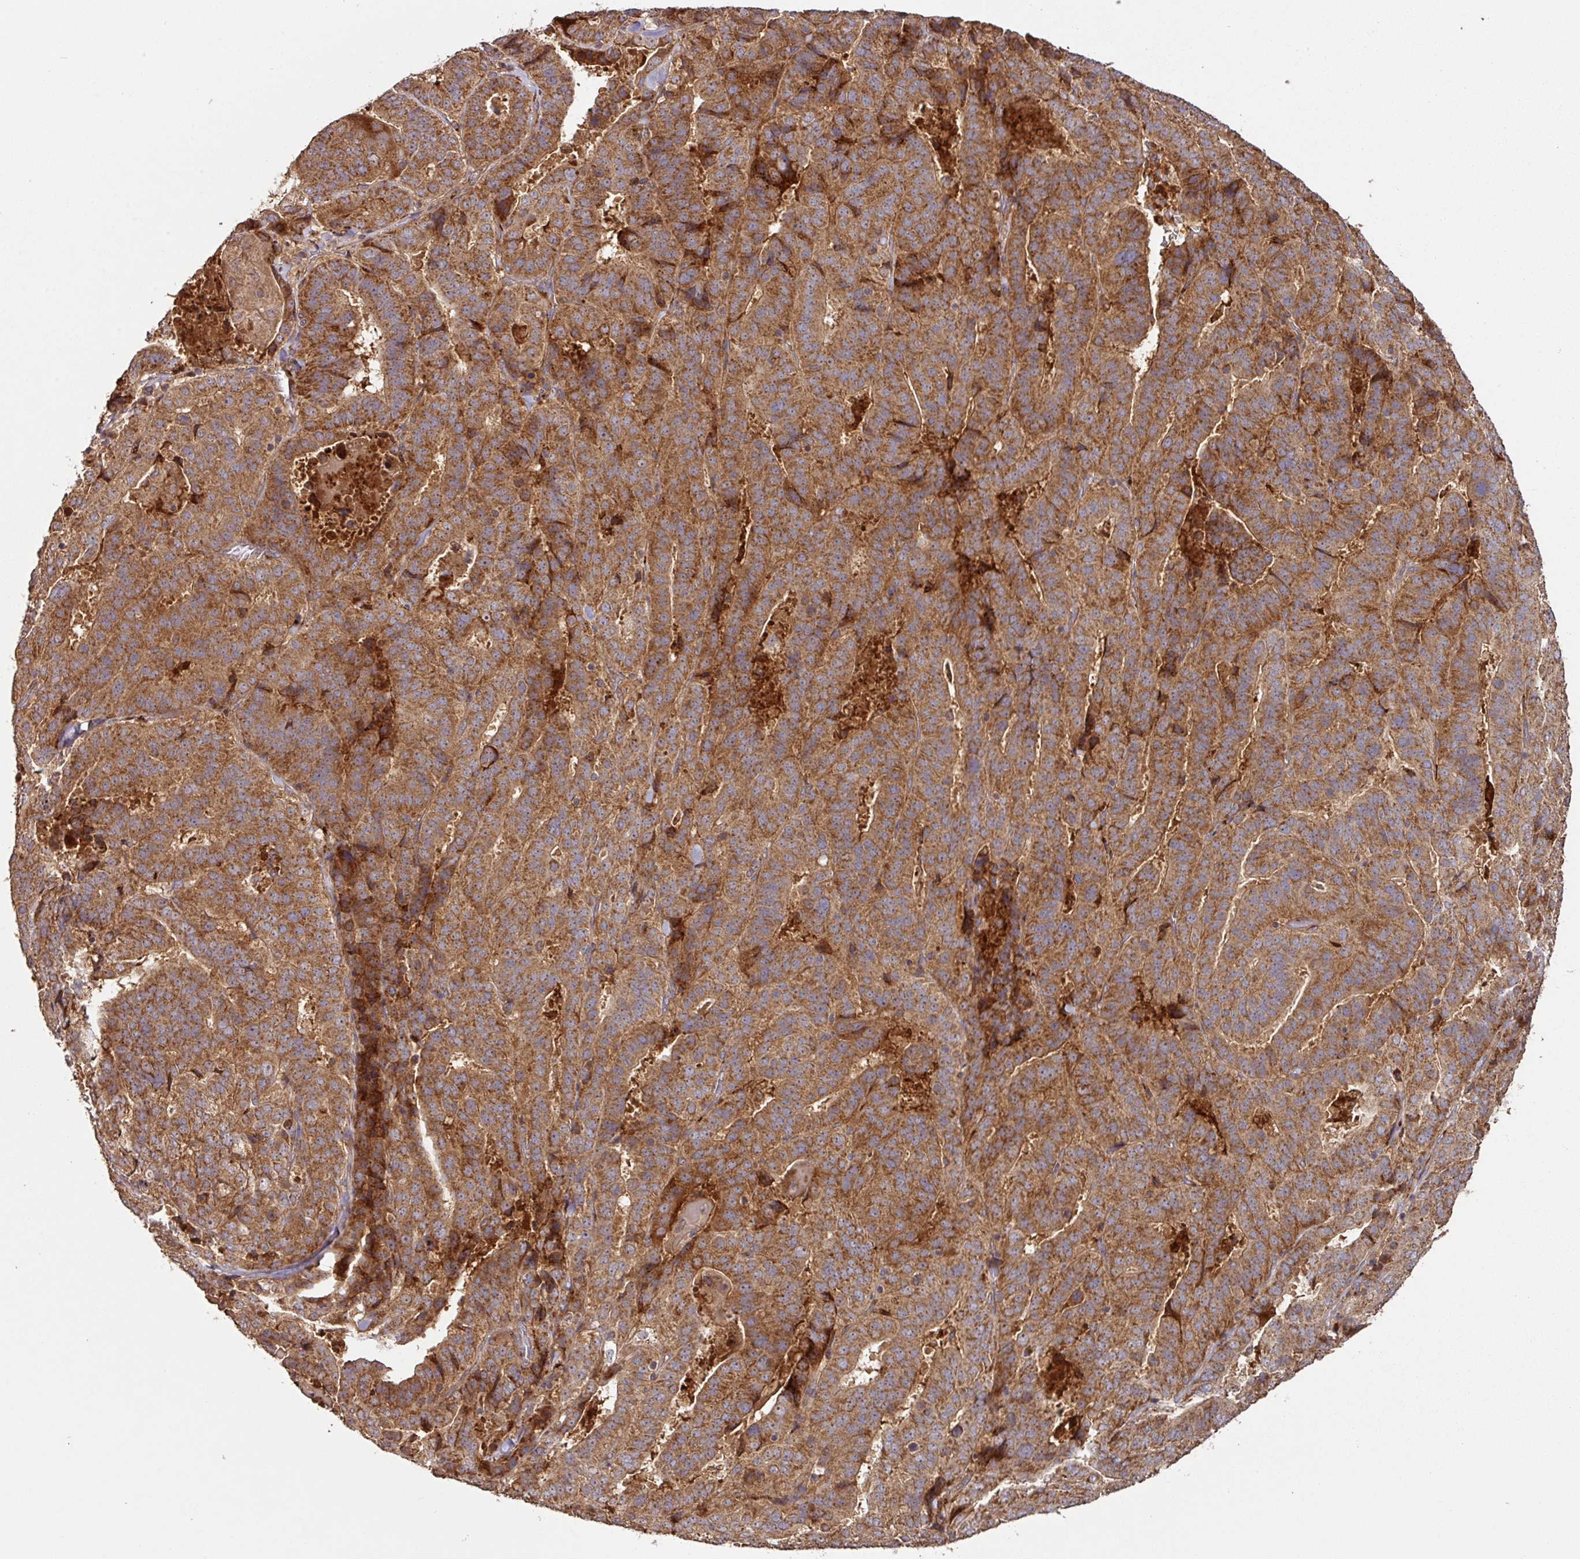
{"staining": {"intensity": "strong", "quantity": ">75%", "location": "cytoplasmic/membranous"}, "tissue": "stomach cancer", "cell_type": "Tumor cells", "image_type": "cancer", "snomed": [{"axis": "morphology", "description": "Adenocarcinoma, NOS"}, {"axis": "topography", "description": "Stomach"}], "caption": "Immunohistochemistry (IHC) staining of stomach cancer (adenocarcinoma), which demonstrates high levels of strong cytoplasmic/membranous staining in approximately >75% of tumor cells indicating strong cytoplasmic/membranous protein staining. The staining was performed using DAB (3,3'-diaminobenzidine) (brown) for protein detection and nuclei were counterstained in hematoxylin (blue).", "gene": "MRRF", "patient": {"sex": "male", "age": 48}}